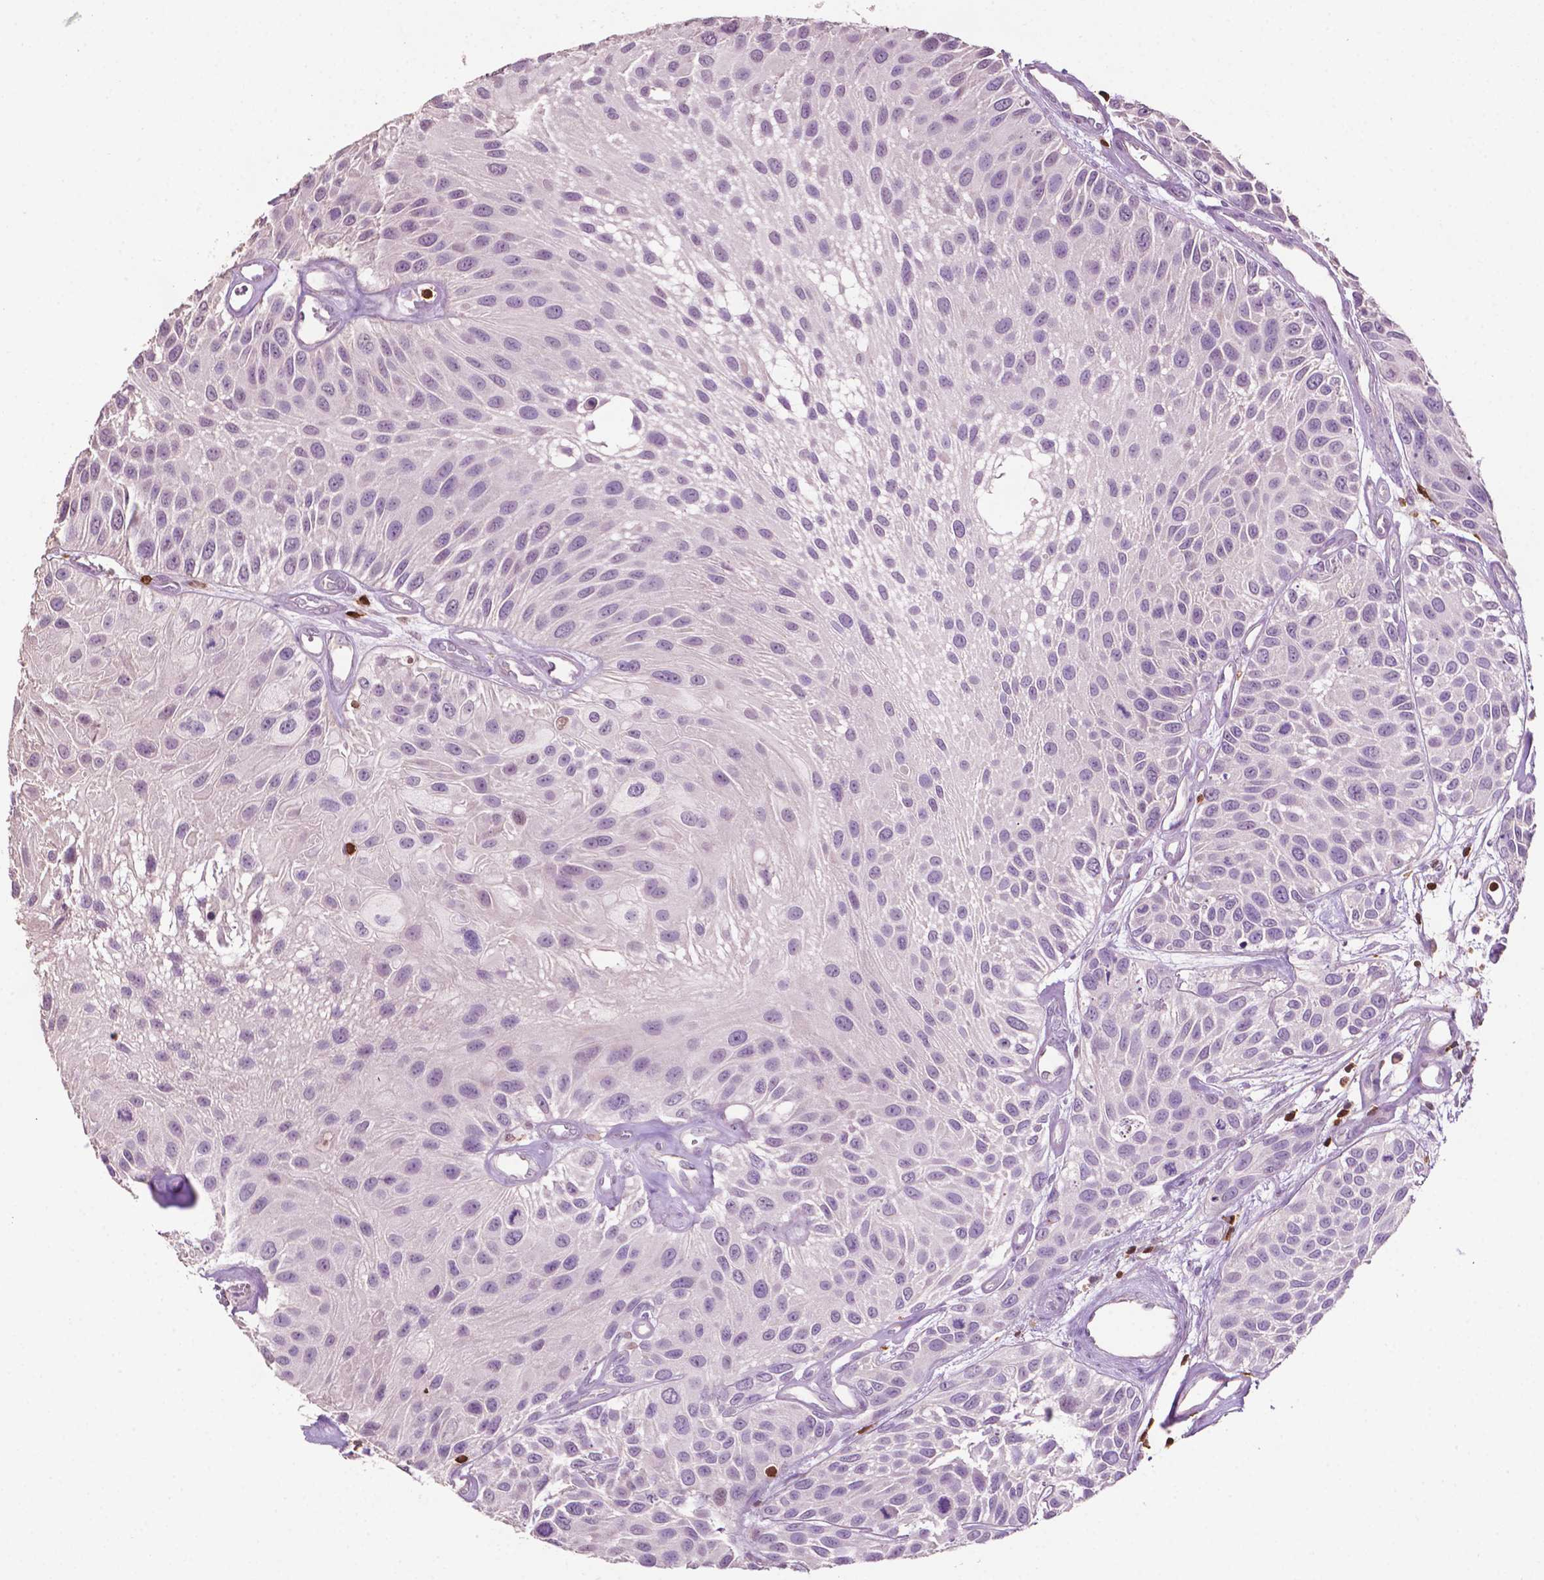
{"staining": {"intensity": "negative", "quantity": "none", "location": "none"}, "tissue": "urothelial cancer", "cell_type": "Tumor cells", "image_type": "cancer", "snomed": [{"axis": "morphology", "description": "Urothelial carcinoma, Low grade"}, {"axis": "topography", "description": "Urinary bladder"}], "caption": "A micrograph of human urothelial carcinoma (low-grade) is negative for staining in tumor cells. (Brightfield microscopy of DAB (3,3'-diaminobenzidine) immunohistochemistry at high magnification).", "gene": "TBC1D10C", "patient": {"sex": "female", "age": 87}}